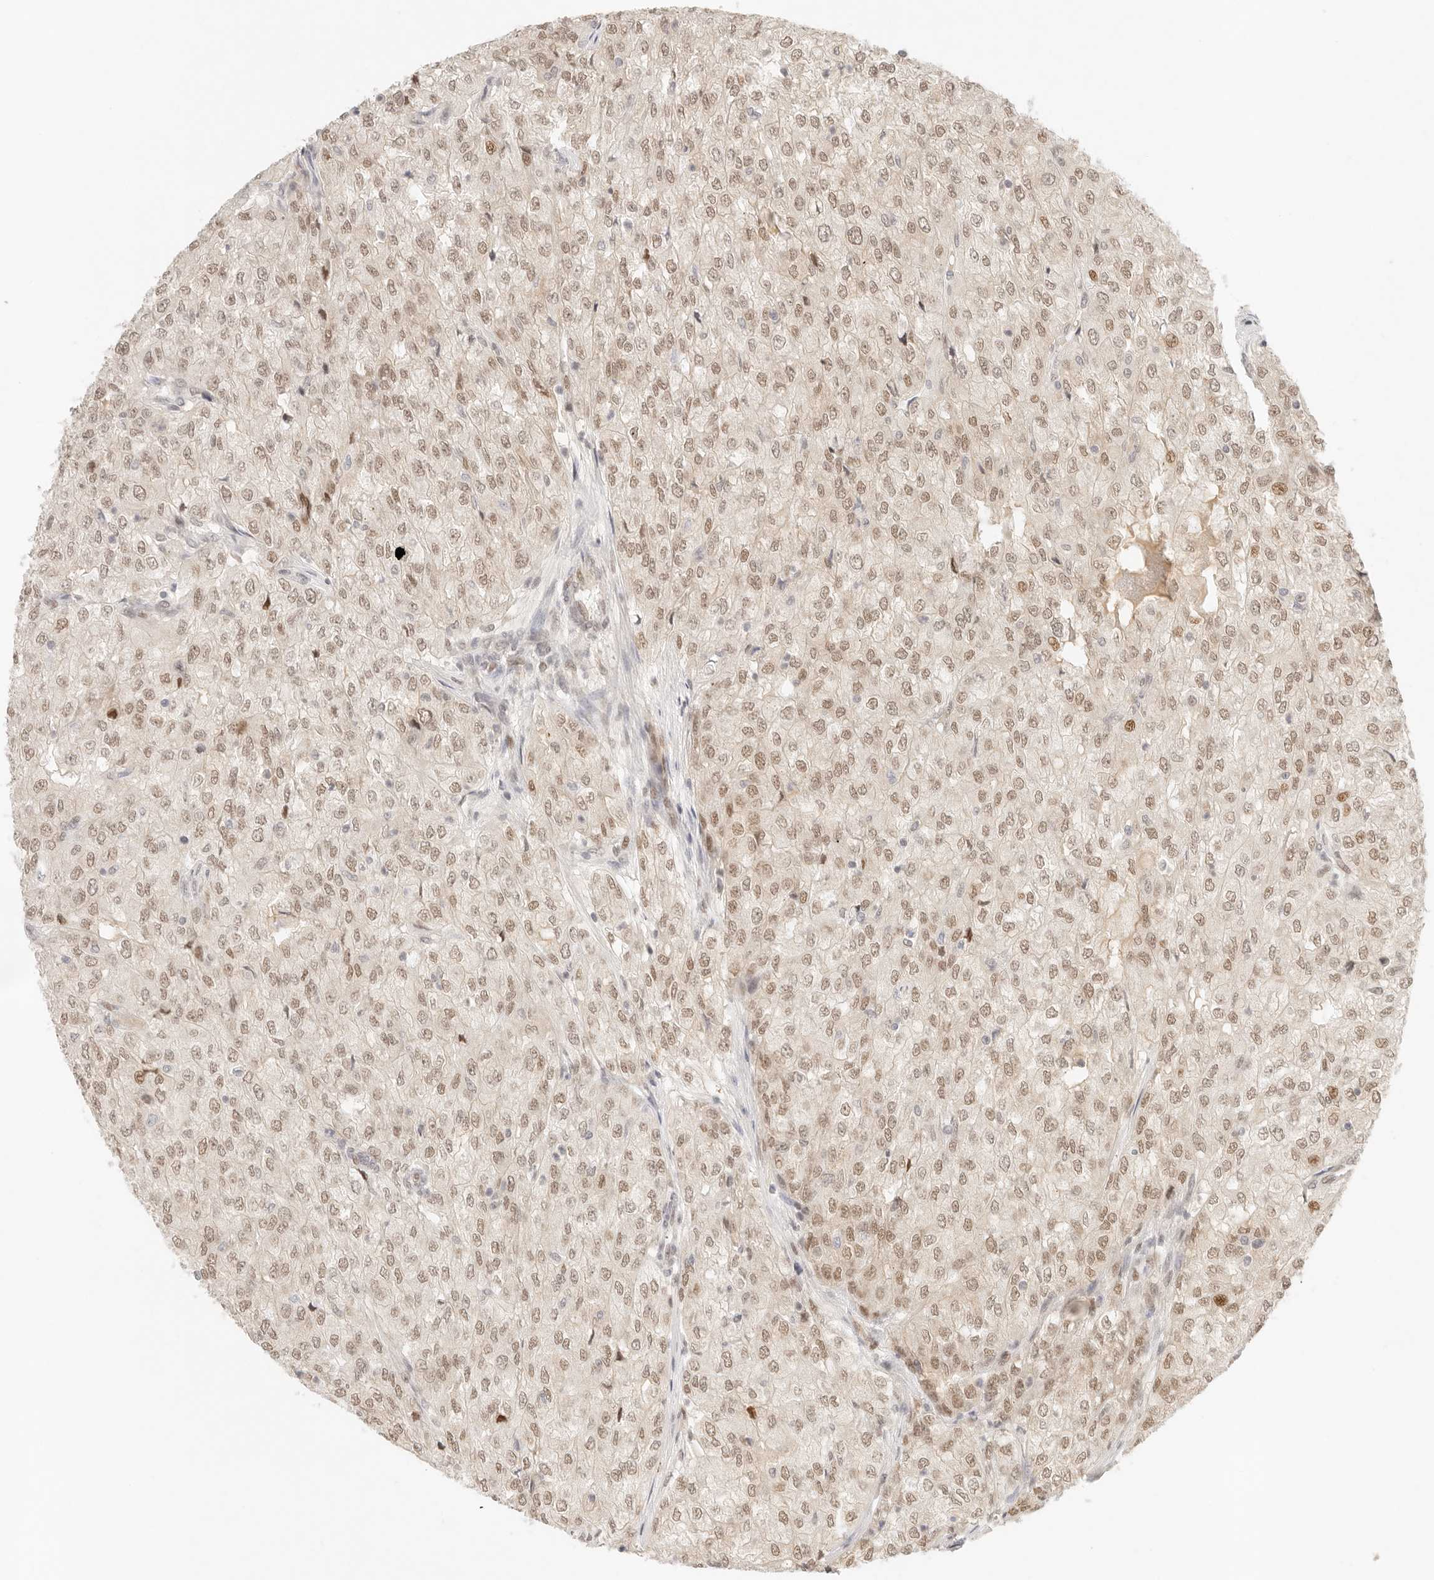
{"staining": {"intensity": "weak", "quantity": ">75%", "location": "nuclear"}, "tissue": "renal cancer", "cell_type": "Tumor cells", "image_type": "cancer", "snomed": [{"axis": "morphology", "description": "Adenocarcinoma, NOS"}, {"axis": "topography", "description": "Kidney"}], "caption": "Renal adenocarcinoma stained with a brown dye exhibits weak nuclear positive positivity in about >75% of tumor cells.", "gene": "HOXC5", "patient": {"sex": "female", "age": 54}}